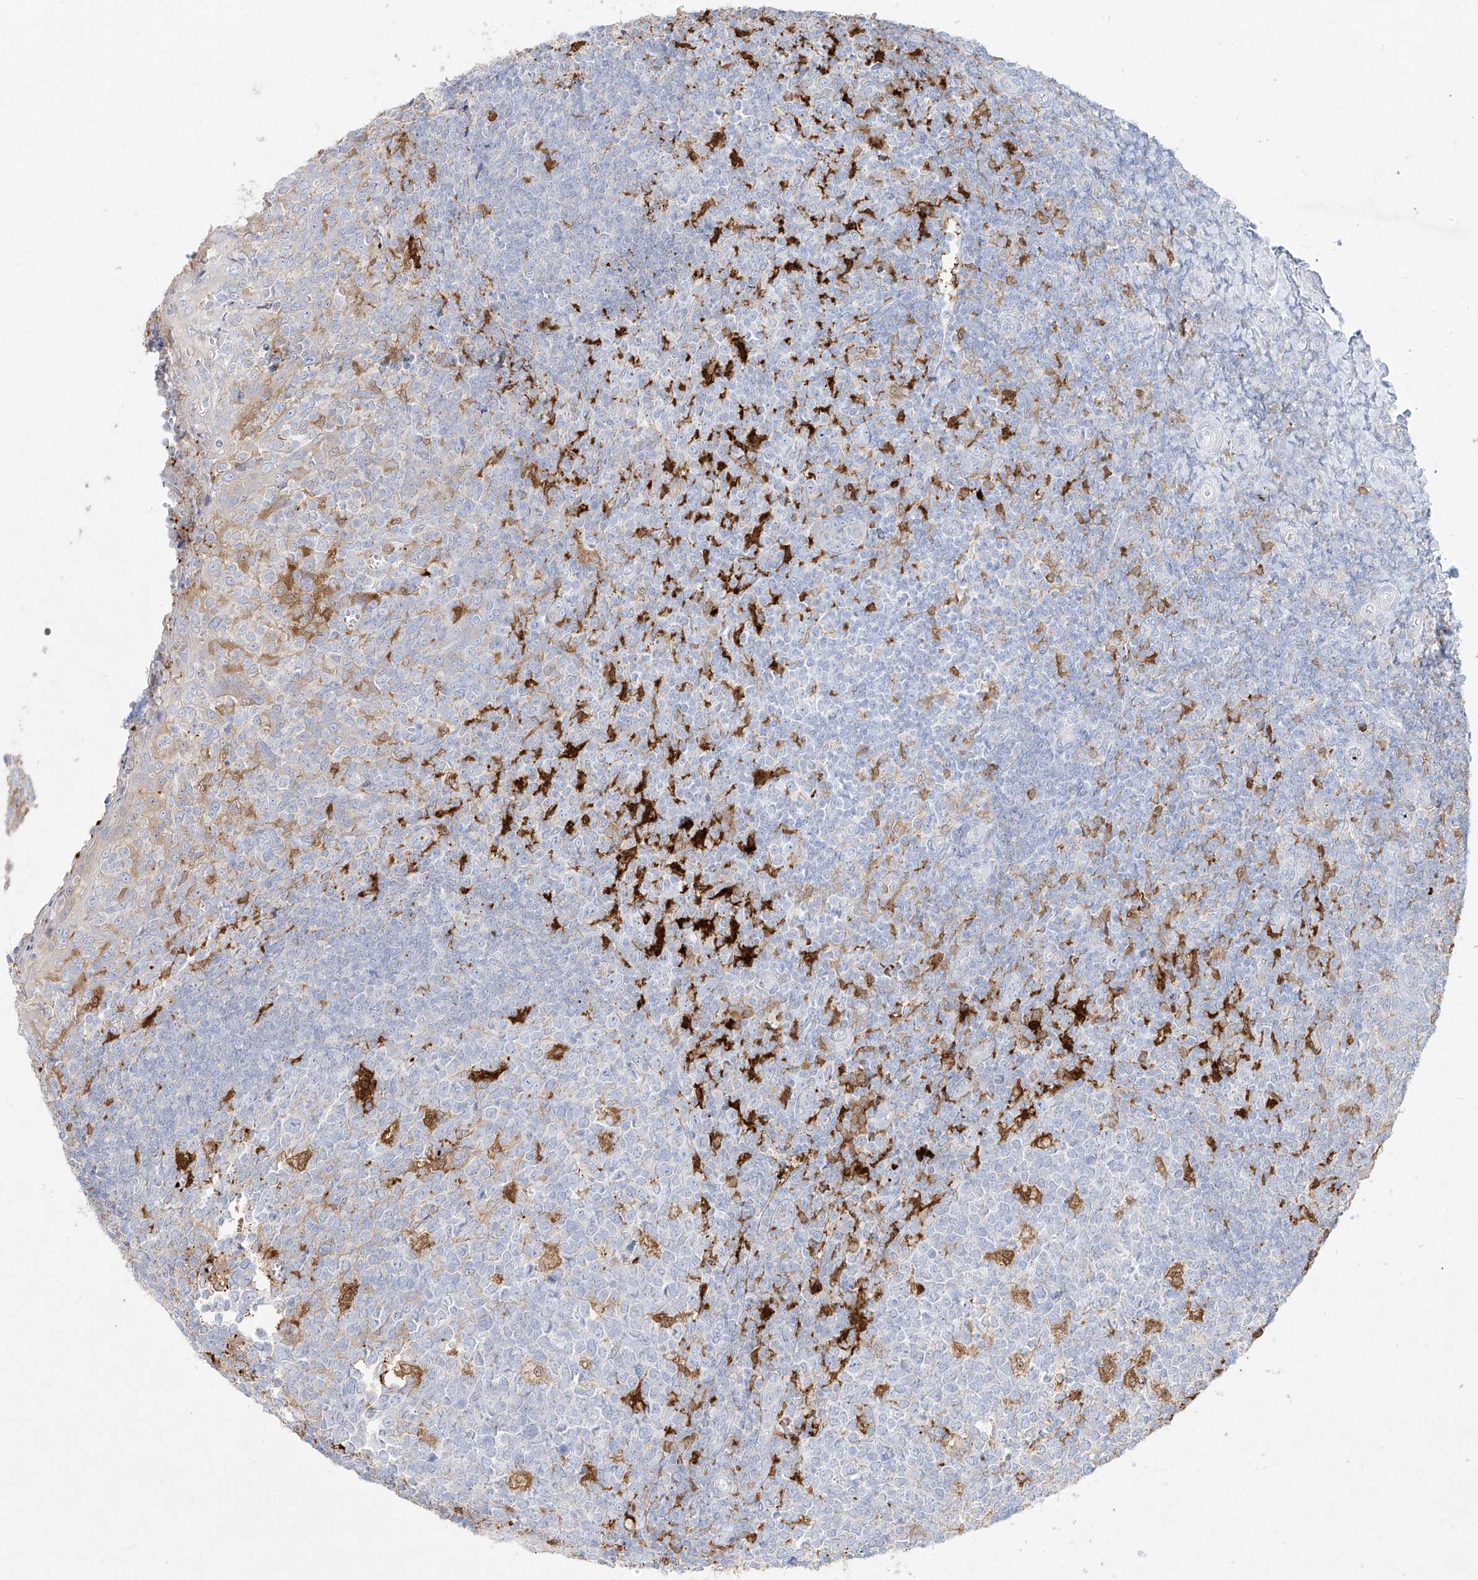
{"staining": {"intensity": "moderate", "quantity": "<25%", "location": "cytoplasmic/membranous"}, "tissue": "tonsil", "cell_type": "Germinal center cells", "image_type": "normal", "snomed": [{"axis": "morphology", "description": "Normal tissue, NOS"}, {"axis": "topography", "description": "Tonsil"}], "caption": "Moderate cytoplasmic/membranous staining for a protein is present in approximately <25% of germinal center cells of unremarkable tonsil using immunohistochemistry (IHC).", "gene": "PLEK", "patient": {"sex": "female", "age": 19}}